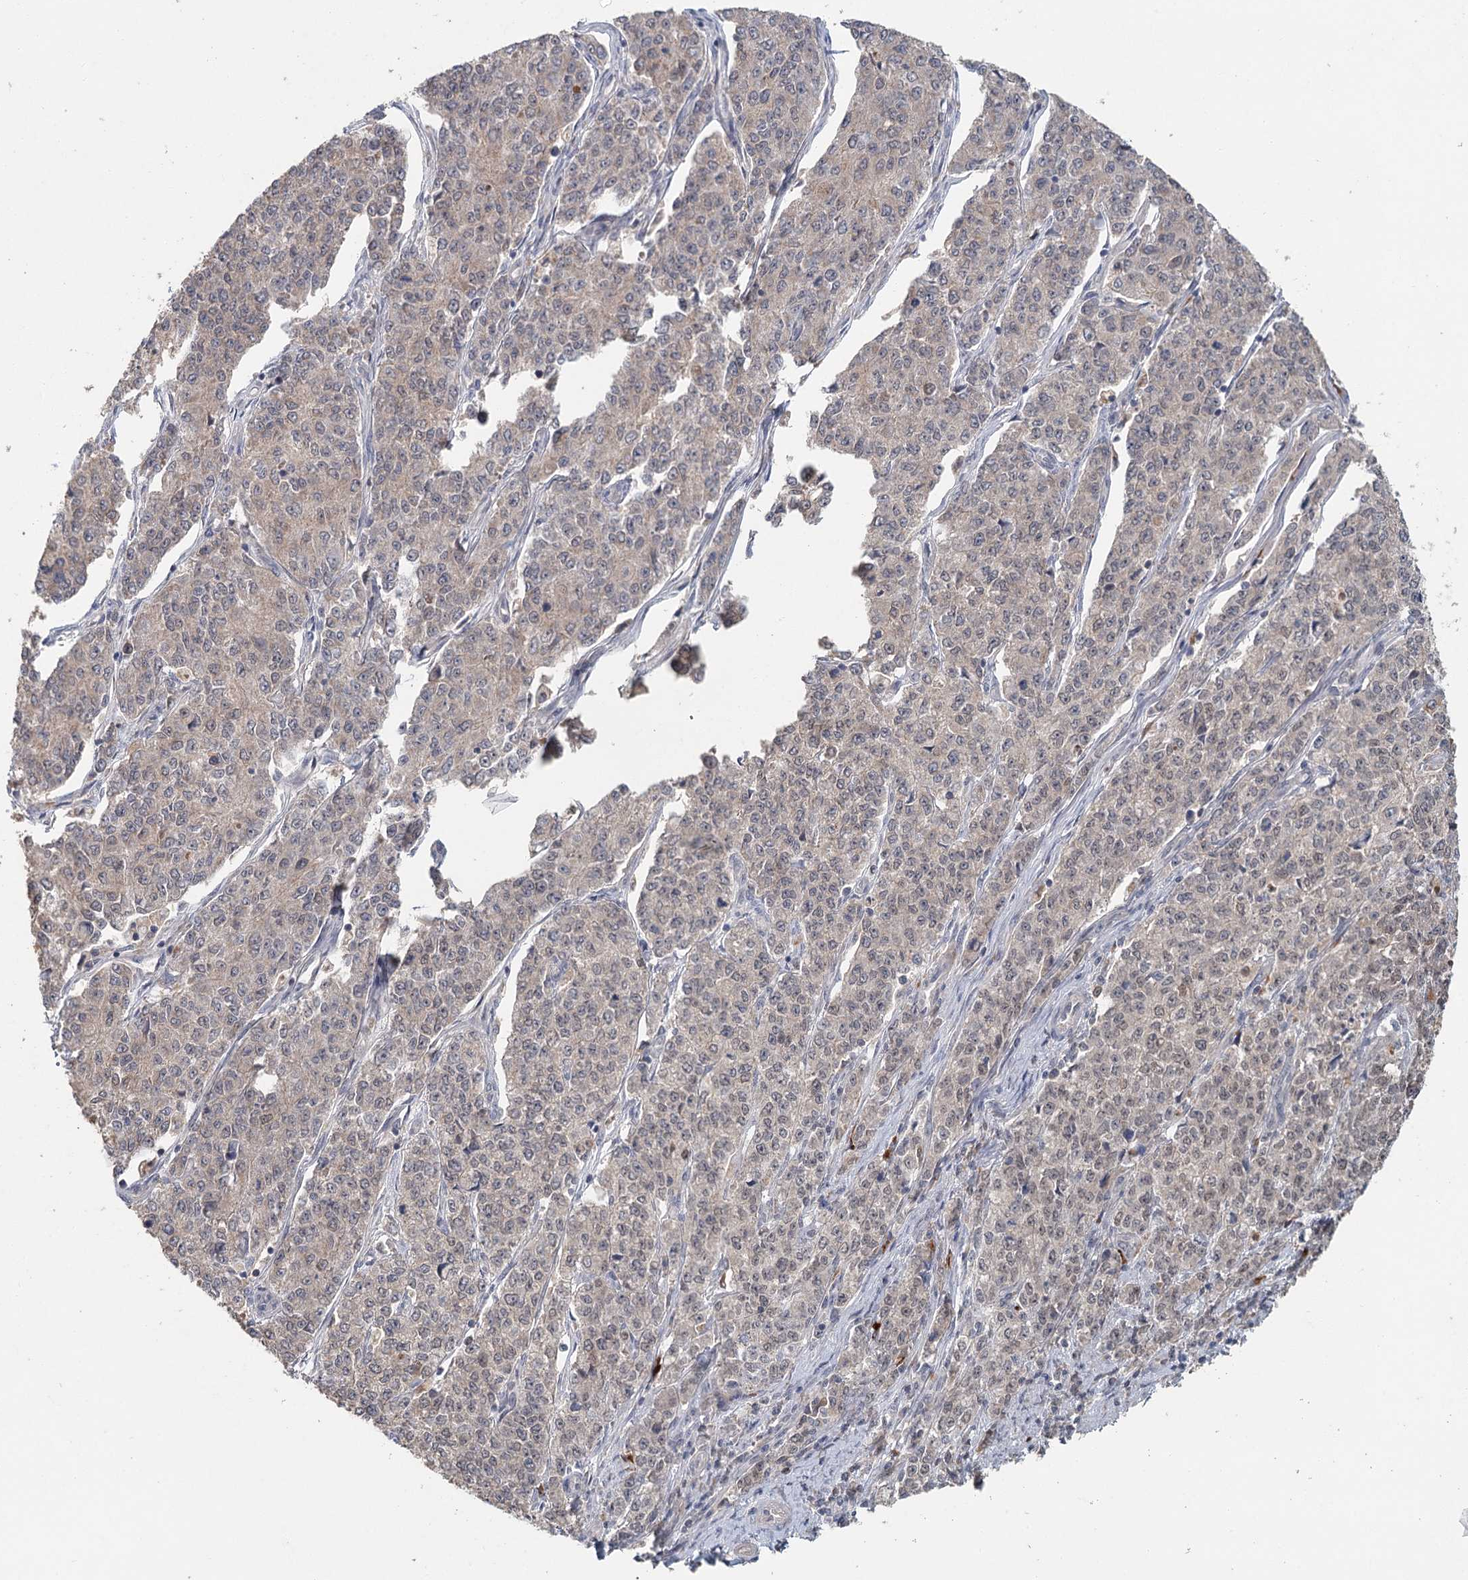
{"staining": {"intensity": "weak", "quantity": "<25%", "location": "cytoplasmic/membranous"}, "tissue": "endometrial cancer", "cell_type": "Tumor cells", "image_type": "cancer", "snomed": [{"axis": "morphology", "description": "Adenocarcinoma, NOS"}, {"axis": "topography", "description": "Endometrium"}], "caption": "IHC of adenocarcinoma (endometrial) reveals no expression in tumor cells. Brightfield microscopy of IHC stained with DAB (3,3'-diaminobenzidine) (brown) and hematoxylin (blue), captured at high magnification.", "gene": "ADK", "patient": {"sex": "female", "age": 50}}